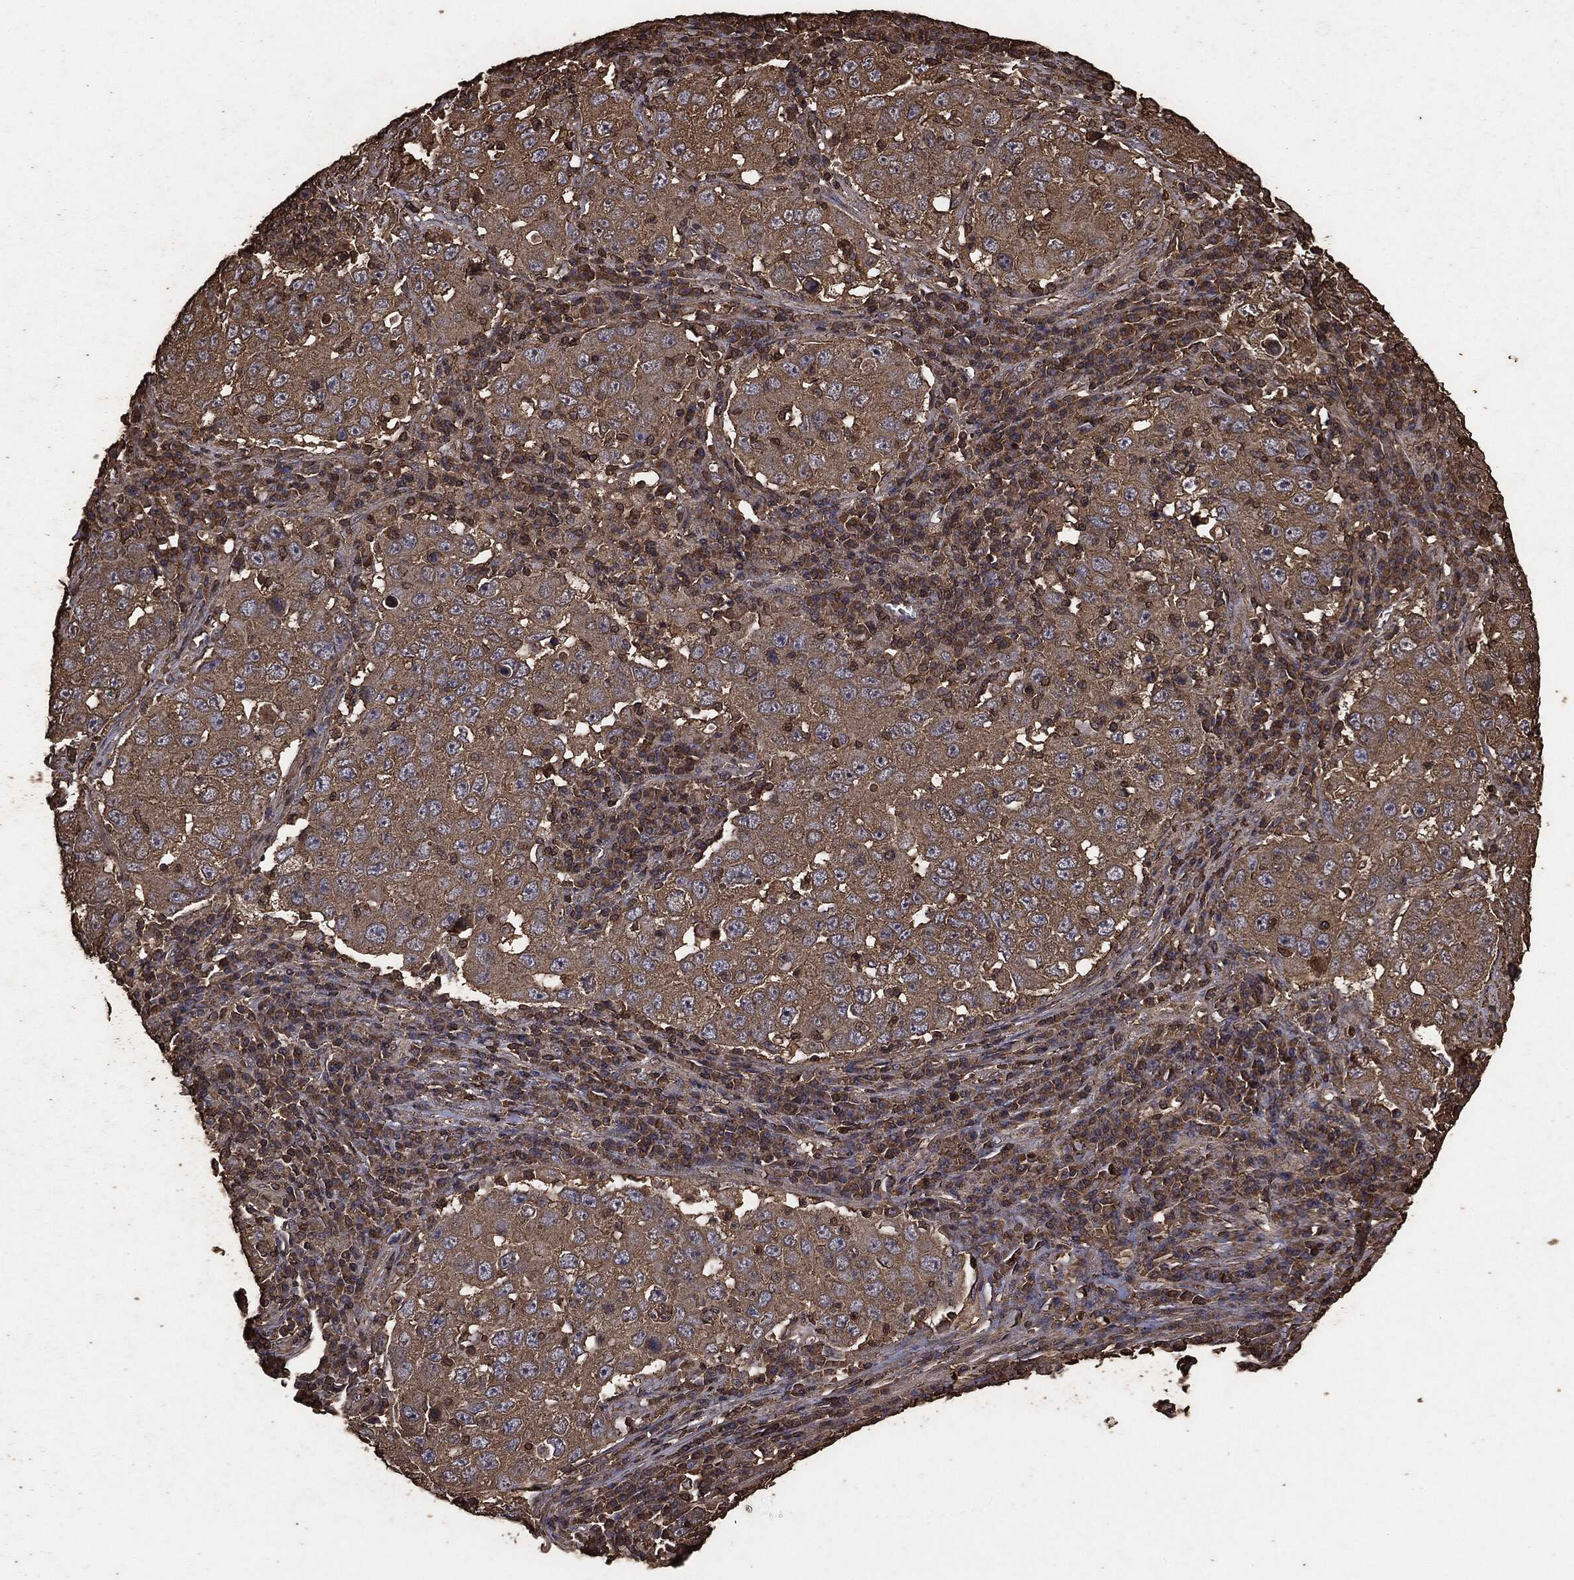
{"staining": {"intensity": "moderate", "quantity": ">75%", "location": "cytoplasmic/membranous"}, "tissue": "lung cancer", "cell_type": "Tumor cells", "image_type": "cancer", "snomed": [{"axis": "morphology", "description": "Adenocarcinoma, NOS"}, {"axis": "topography", "description": "Lung"}], "caption": "Lung adenocarcinoma was stained to show a protein in brown. There is medium levels of moderate cytoplasmic/membranous expression in about >75% of tumor cells.", "gene": "MTOR", "patient": {"sex": "male", "age": 73}}